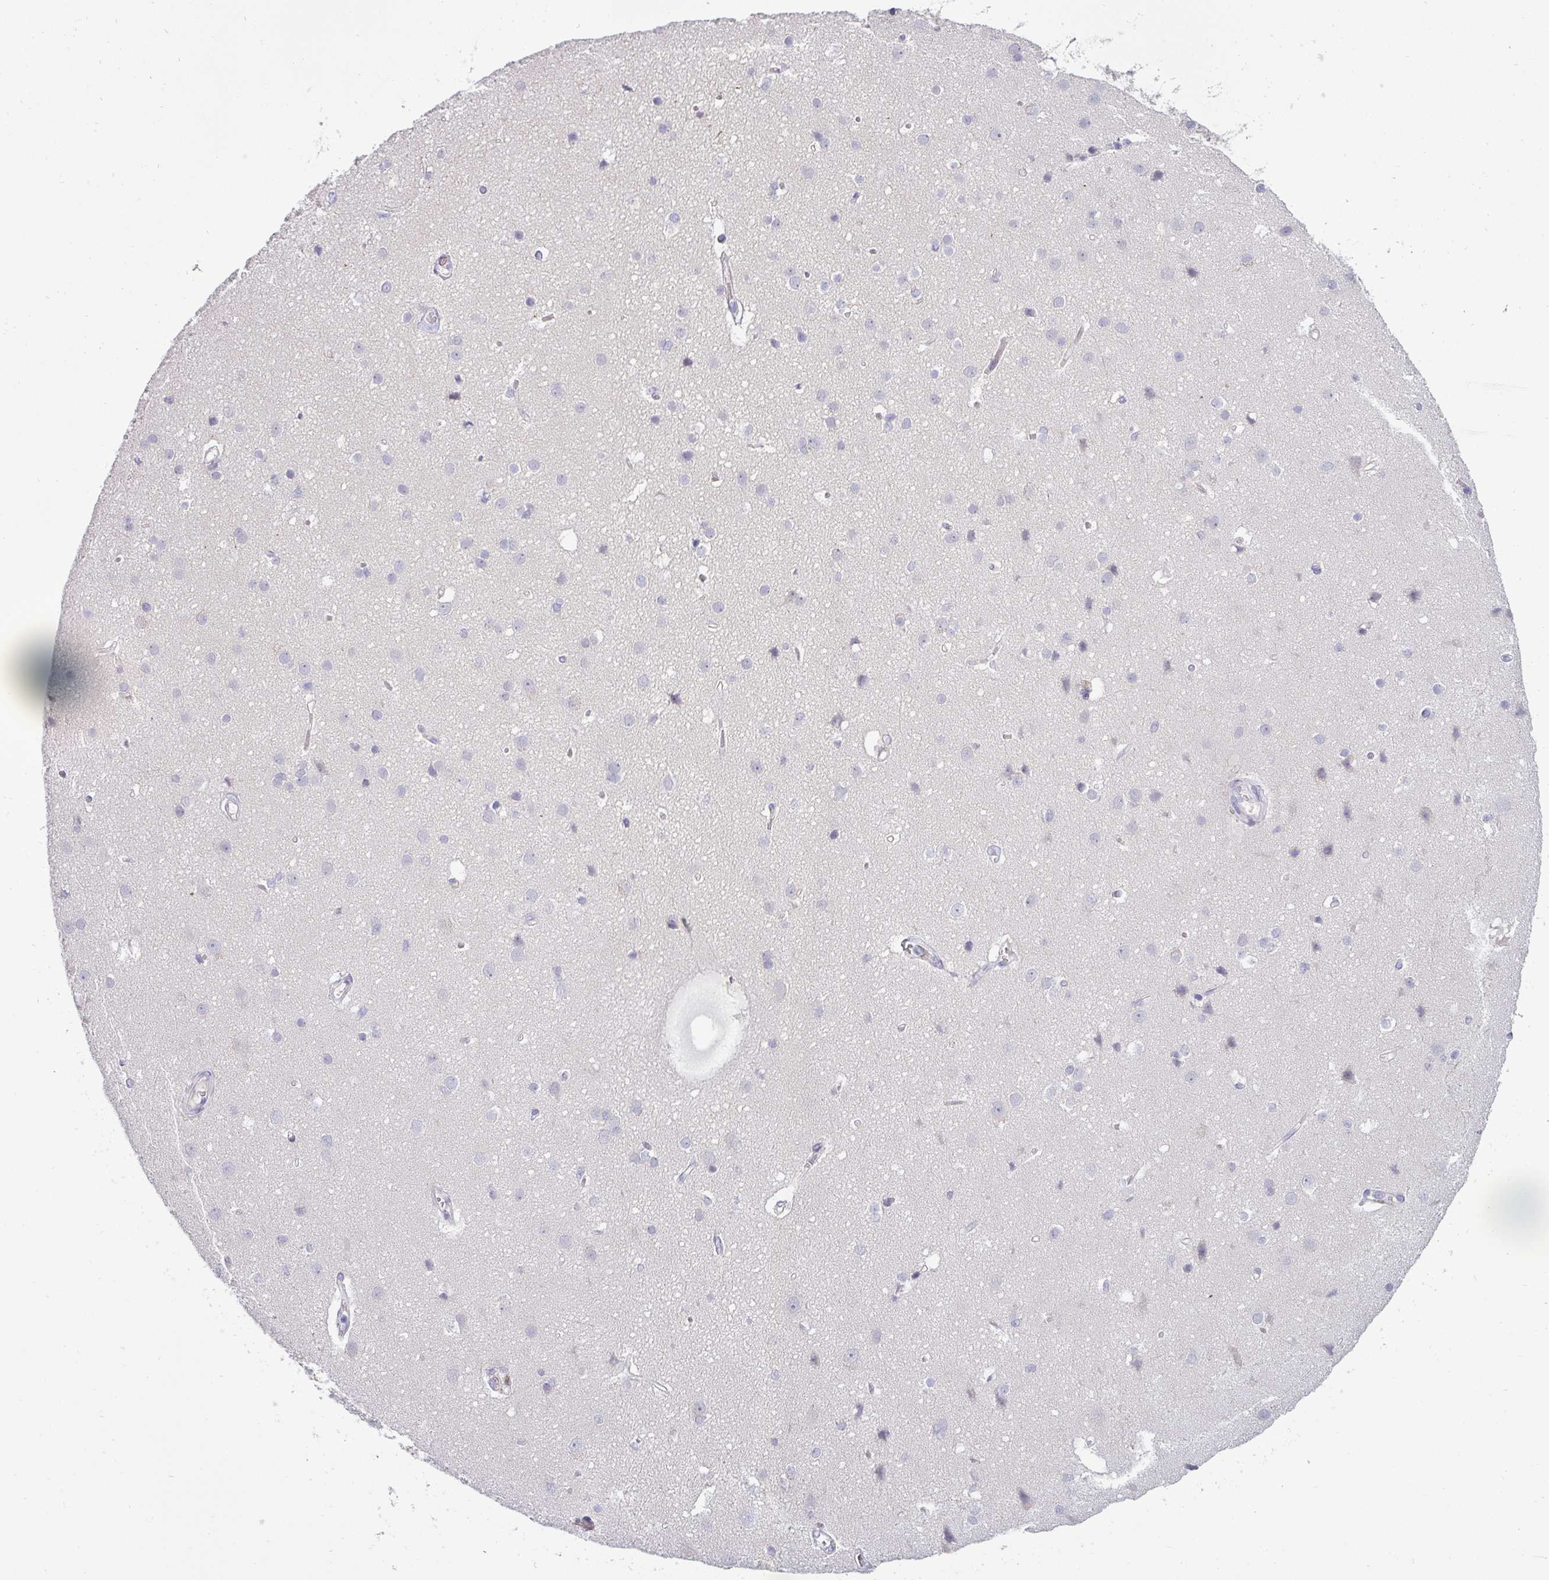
{"staining": {"intensity": "negative", "quantity": "none", "location": "none"}, "tissue": "cerebral cortex", "cell_type": "Endothelial cells", "image_type": "normal", "snomed": [{"axis": "morphology", "description": "Normal tissue, NOS"}, {"axis": "topography", "description": "Cerebral cortex"}], "caption": "The image reveals no staining of endothelial cells in benign cerebral cortex.", "gene": "ASXL3", "patient": {"sex": "male", "age": 37}}